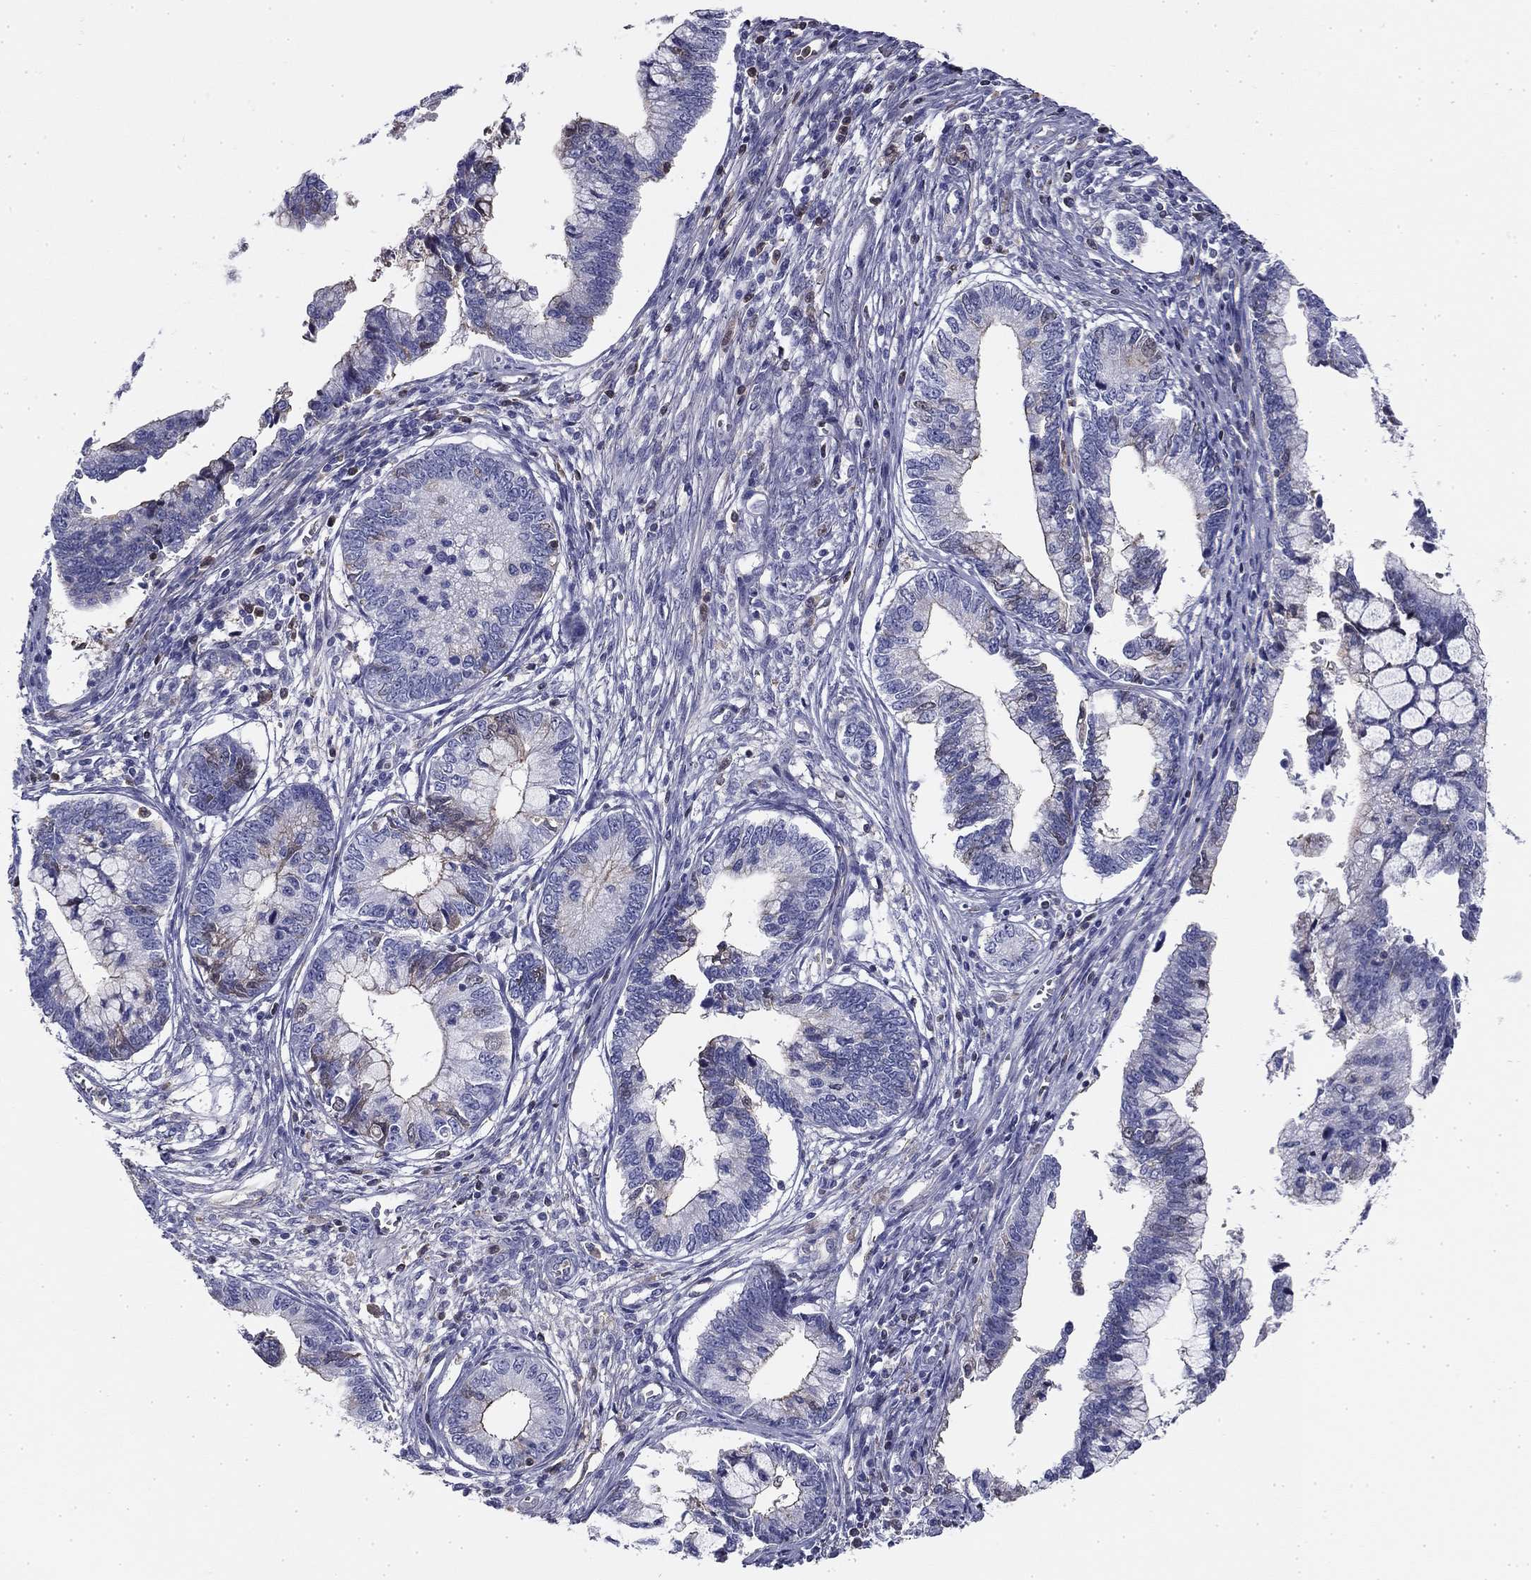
{"staining": {"intensity": "moderate", "quantity": "<25%", "location": "cytoplasmic/membranous"}, "tissue": "cervical cancer", "cell_type": "Tumor cells", "image_type": "cancer", "snomed": [{"axis": "morphology", "description": "Adenocarcinoma, NOS"}, {"axis": "topography", "description": "Cervix"}], "caption": "Immunohistochemistry (IHC) histopathology image of neoplastic tissue: human cervical cancer stained using IHC exhibits low levels of moderate protein expression localized specifically in the cytoplasmic/membranous of tumor cells, appearing as a cytoplasmic/membranous brown color.", "gene": "CPLX4", "patient": {"sex": "female", "age": 44}}